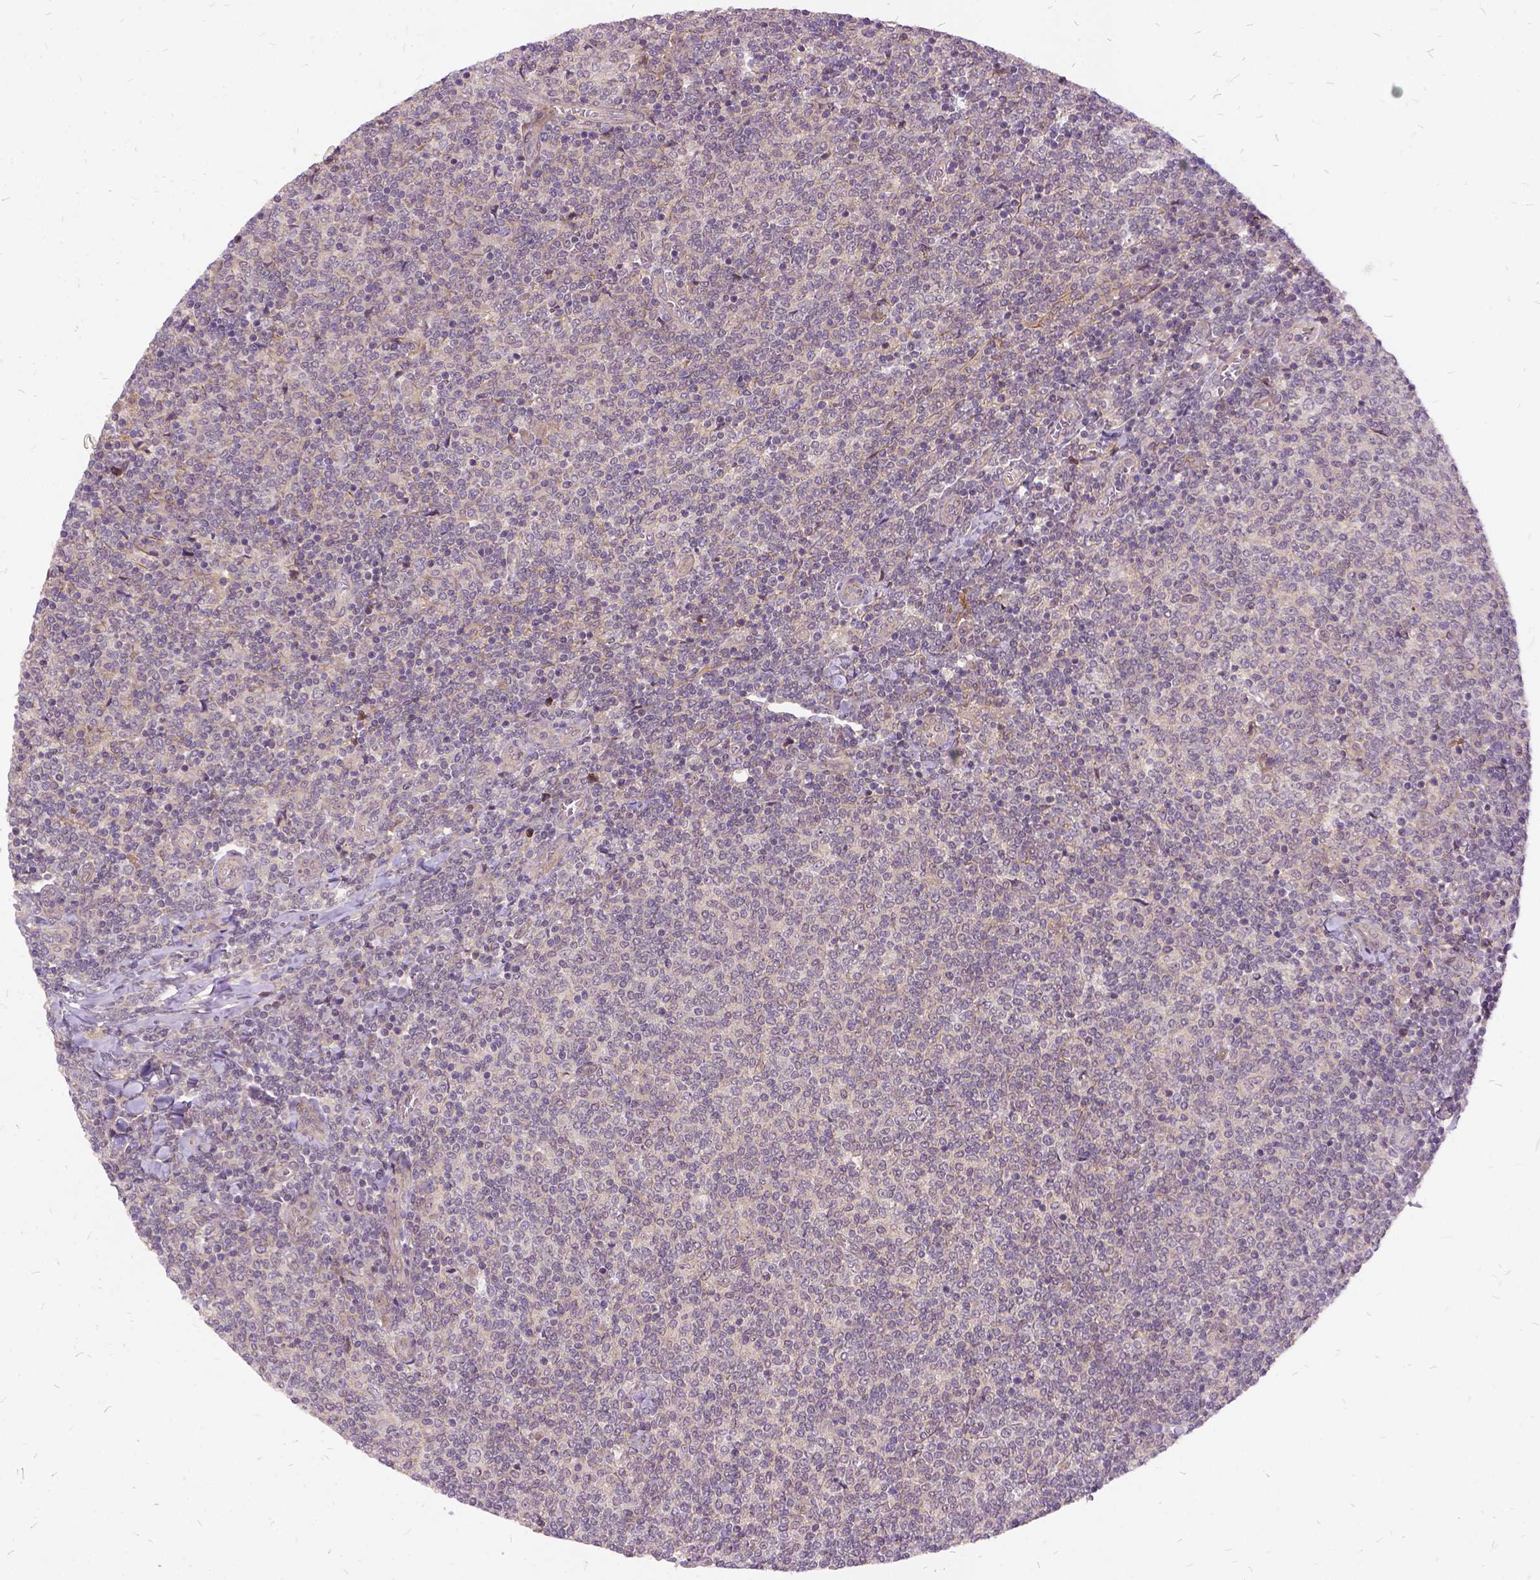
{"staining": {"intensity": "negative", "quantity": "none", "location": "none"}, "tissue": "lymphoma", "cell_type": "Tumor cells", "image_type": "cancer", "snomed": [{"axis": "morphology", "description": "Malignant lymphoma, non-Hodgkin's type, Low grade"}, {"axis": "topography", "description": "Lymph node"}], "caption": "Immunohistochemistry histopathology image of neoplastic tissue: human malignant lymphoma, non-Hodgkin's type (low-grade) stained with DAB exhibits no significant protein positivity in tumor cells.", "gene": "ILRUN", "patient": {"sex": "male", "age": 52}}